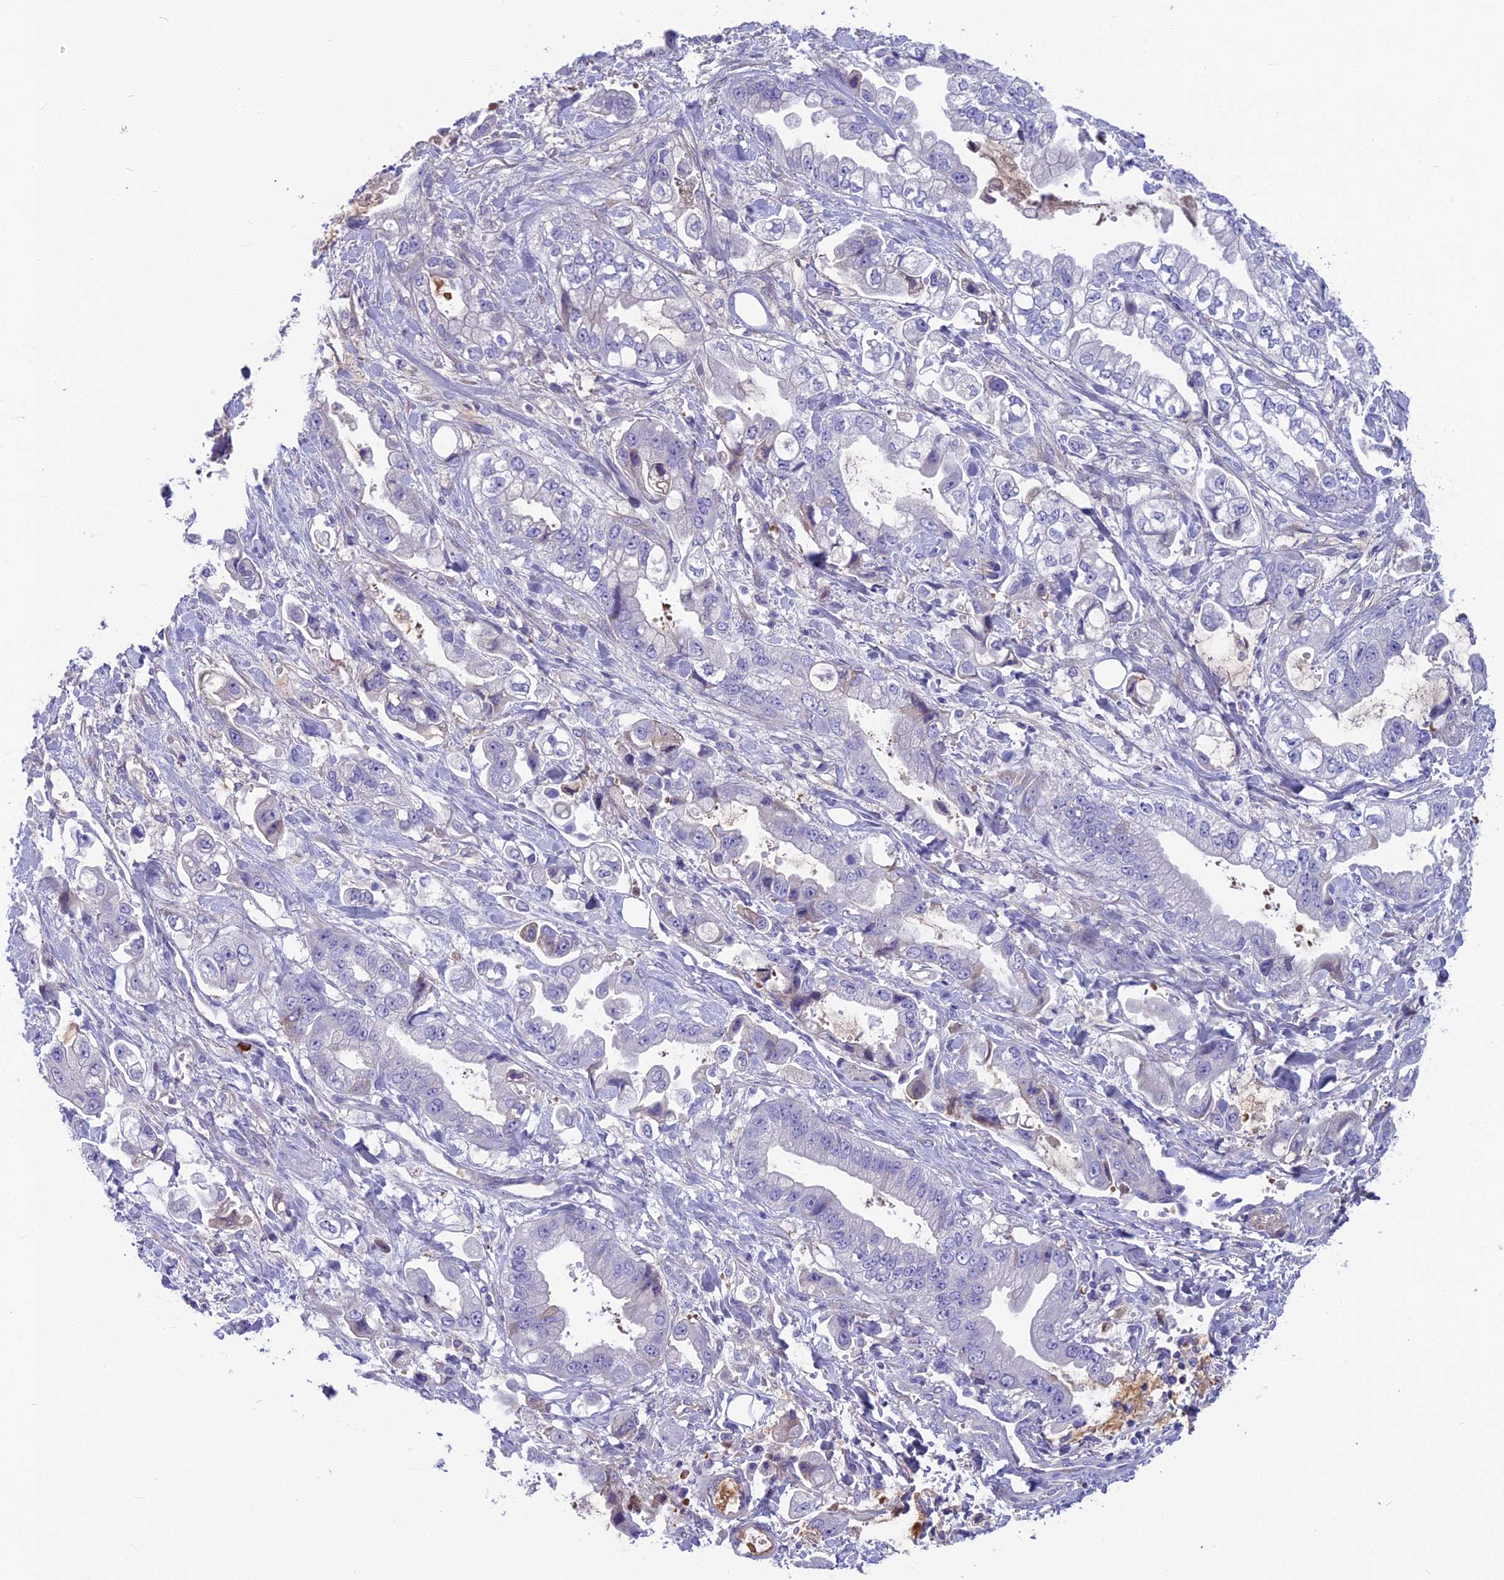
{"staining": {"intensity": "negative", "quantity": "none", "location": "none"}, "tissue": "stomach cancer", "cell_type": "Tumor cells", "image_type": "cancer", "snomed": [{"axis": "morphology", "description": "Adenocarcinoma, NOS"}, {"axis": "topography", "description": "Stomach"}], "caption": "A photomicrograph of stomach cancer stained for a protein displays no brown staining in tumor cells.", "gene": "SNAP91", "patient": {"sex": "male", "age": 62}}